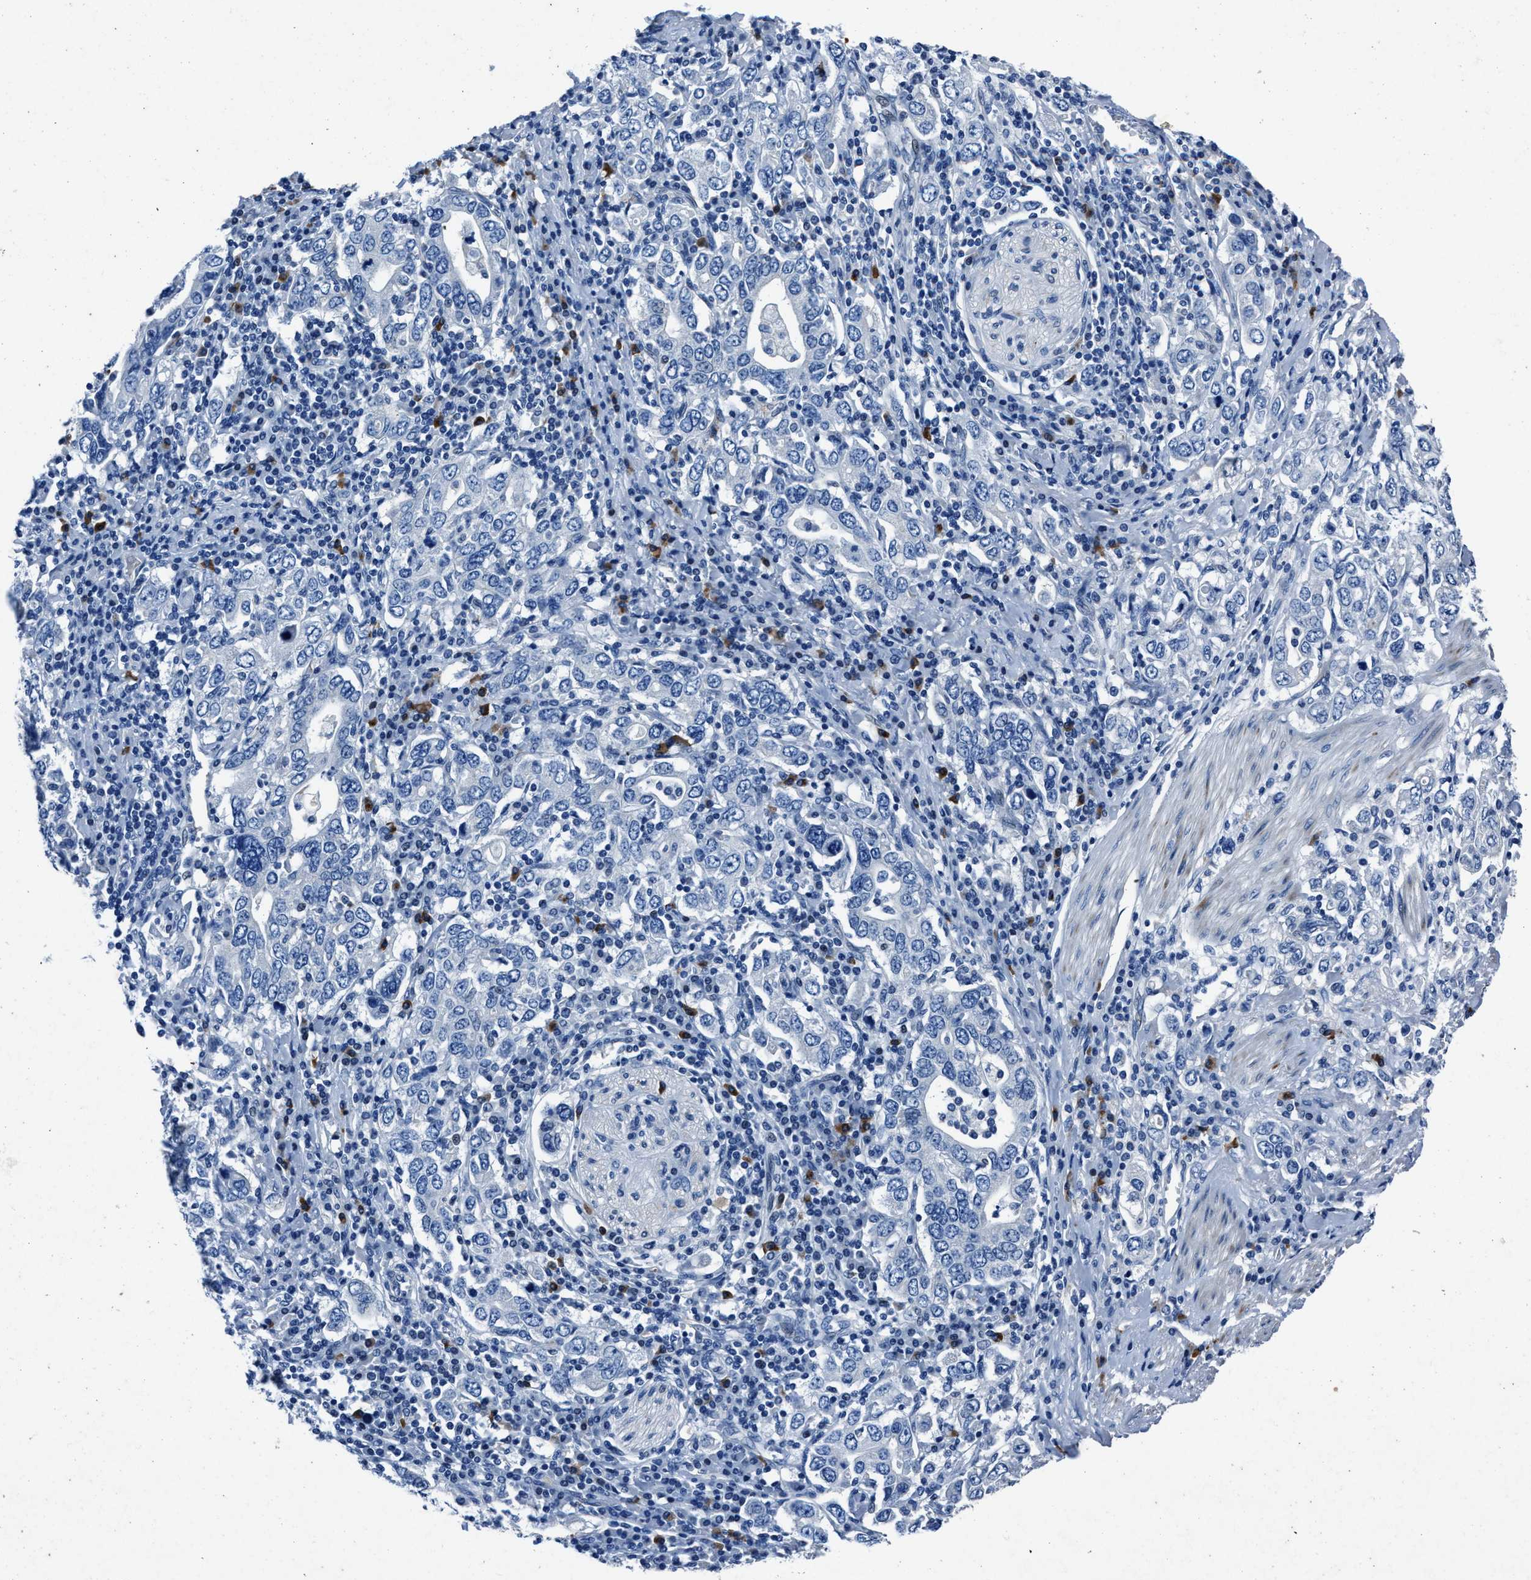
{"staining": {"intensity": "negative", "quantity": "none", "location": "none"}, "tissue": "stomach cancer", "cell_type": "Tumor cells", "image_type": "cancer", "snomed": [{"axis": "morphology", "description": "Adenocarcinoma, NOS"}, {"axis": "topography", "description": "Stomach, upper"}], "caption": "An IHC micrograph of stomach cancer (adenocarcinoma) is shown. There is no staining in tumor cells of stomach cancer (adenocarcinoma). Brightfield microscopy of IHC stained with DAB (brown) and hematoxylin (blue), captured at high magnification.", "gene": "NACAD", "patient": {"sex": "male", "age": 62}}